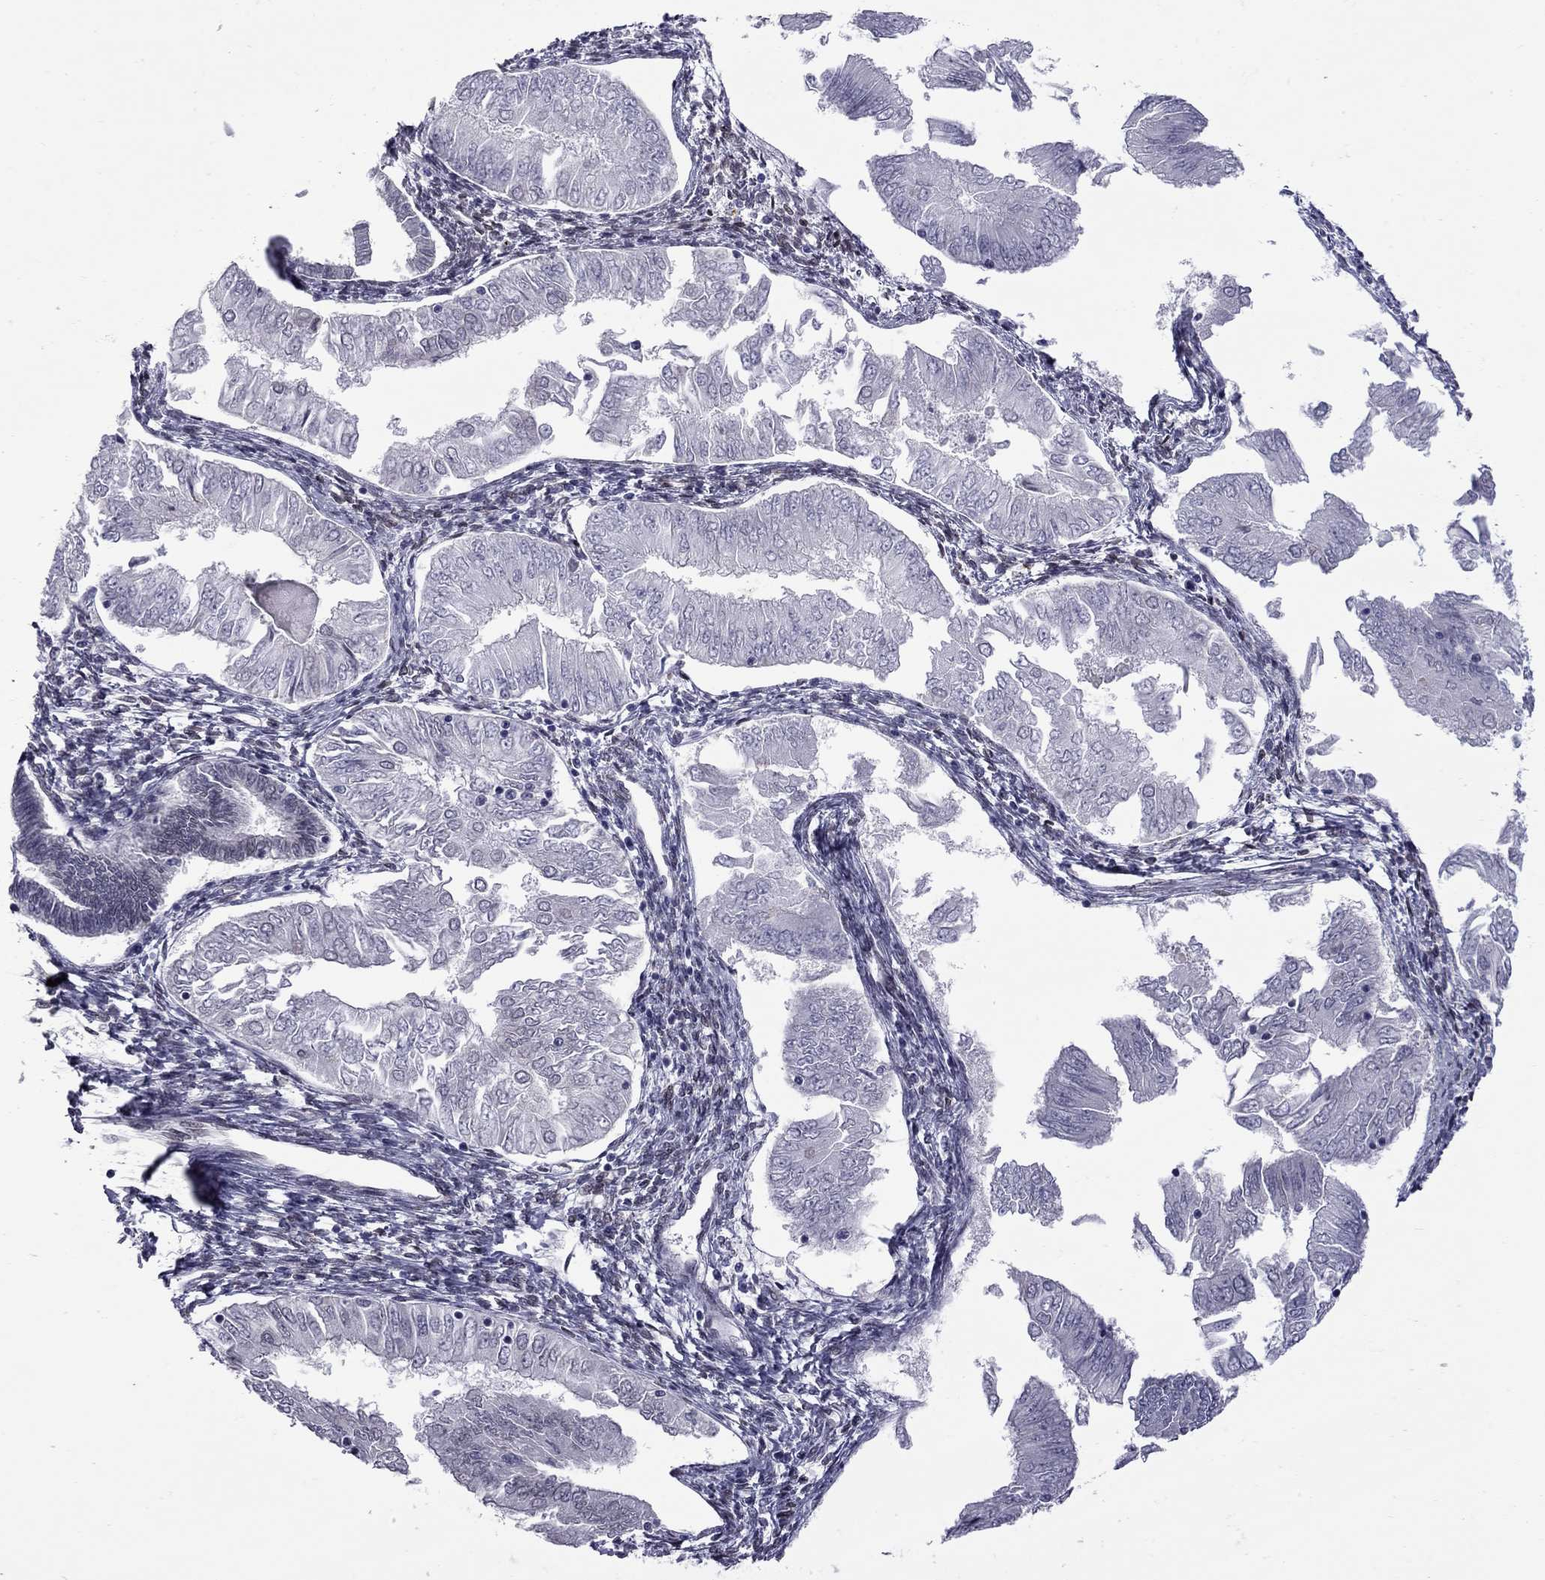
{"staining": {"intensity": "negative", "quantity": "none", "location": "none"}, "tissue": "endometrial cancer", "cell_type": "Tumor cells", "image_type": "cancer", "snomed": [{"axis": "morphology", "description": "Adenocarcinoma, NOS"}, {"axis": "topography", "description": "Endometrium"}], "caption": "Tumor cells are negative for brown protein staining in adenocarcinoma (endometrial).", "gene": "CLTCL1", "patient": {"sex": "female", "age": 53}}